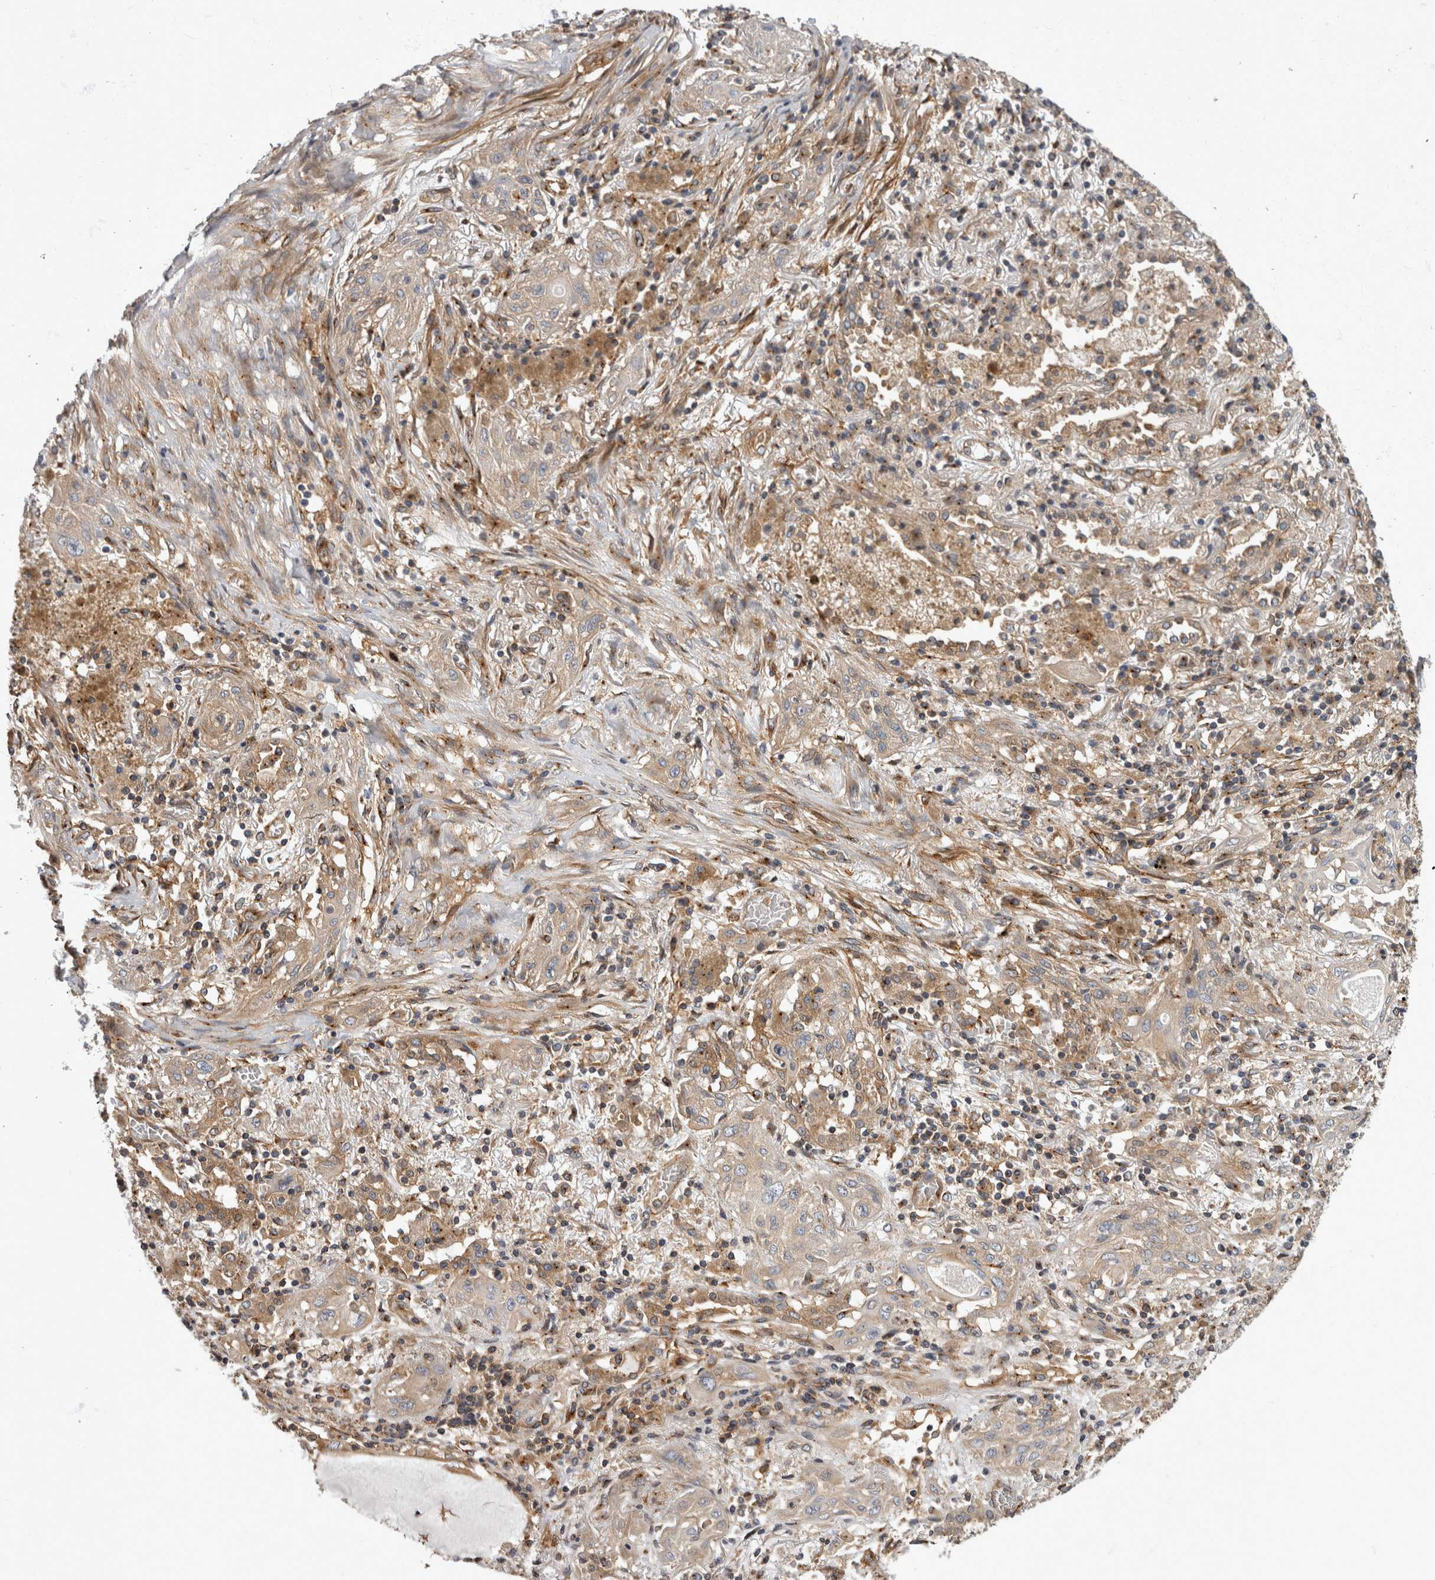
{"staining": {"intensity": "weak", "quantity": "<25%", "location": "cytoplasmic/membranous"}, "tissue": "lung cancer", "cell_type": "Tumor cells", "image_type": "cancer", "snomed": [{"axis": "morphology", "description": "Squamous cell carcinoma, NOS"}, {"axis": "topography", "description": "Lung"}], "caption": "There is no significant expression in tumor cells of squamous cell carcinoma (lung). (Brightfield microscopy of DAB immunohistochemistry (IHC) at high magnification).", "gene": "HOOK3", "patient": {"sex": "female", "age": 47}}